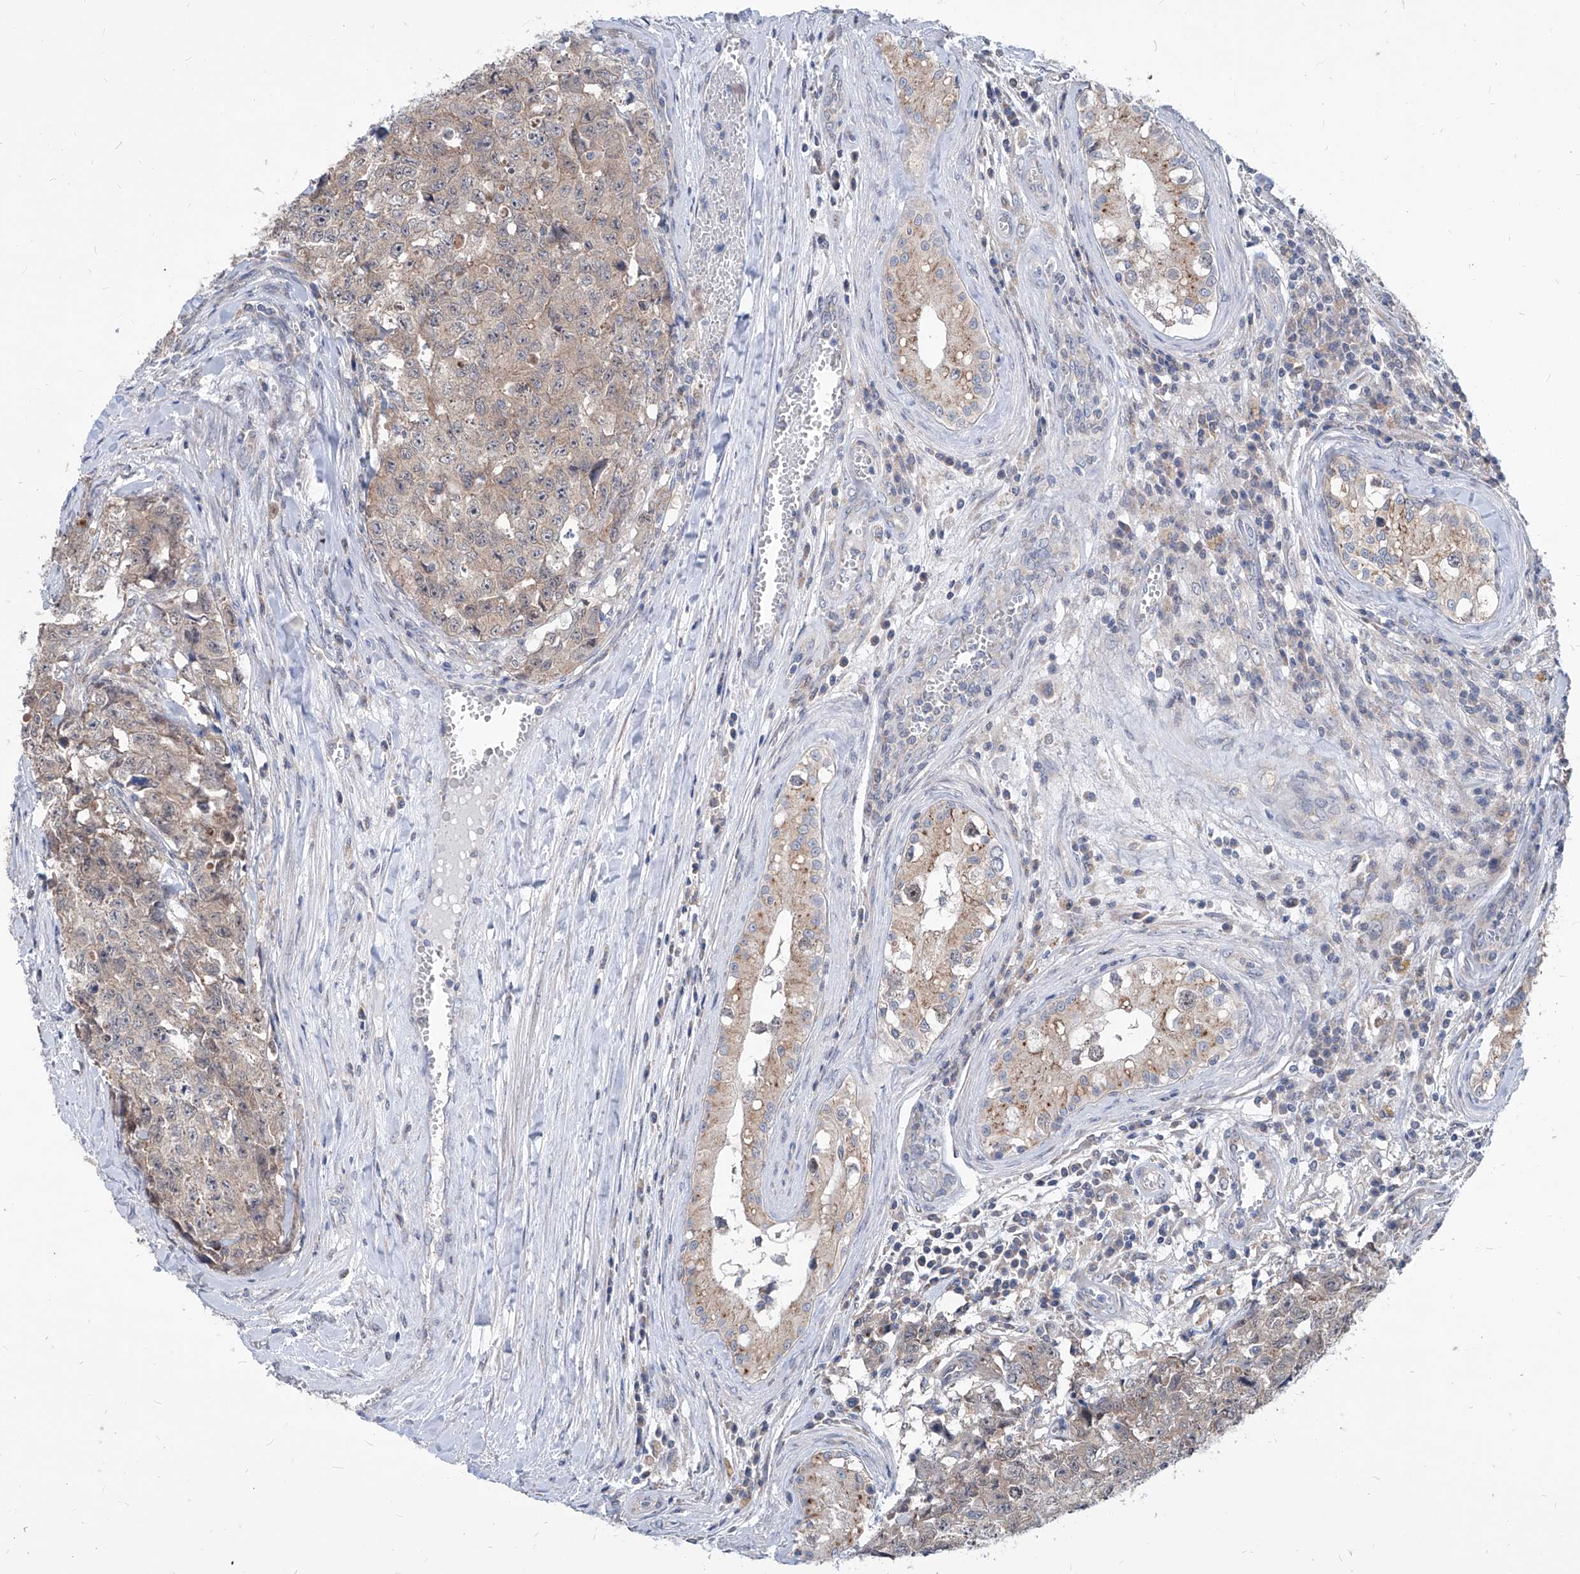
{"staining": {"intensity": "weak", "quantity": "<25%", "location": "cytoplasmic/membranous"}, "tissue": "testis cancer", "cell_type": "Tumor cells", "image_type": "cancer", "snomed": [{"axis": "morphology", "description": "Carcinoma, Embryonal, NOS"}, {"axis": "topography", "description": "Testis"}], "caption": "This is an IHC micrograph of embryonal carcinoma (testis). There is no positivity in tumor cells.", "gene": "AGPS", "patient": {"sex": "male", "age": 28}}